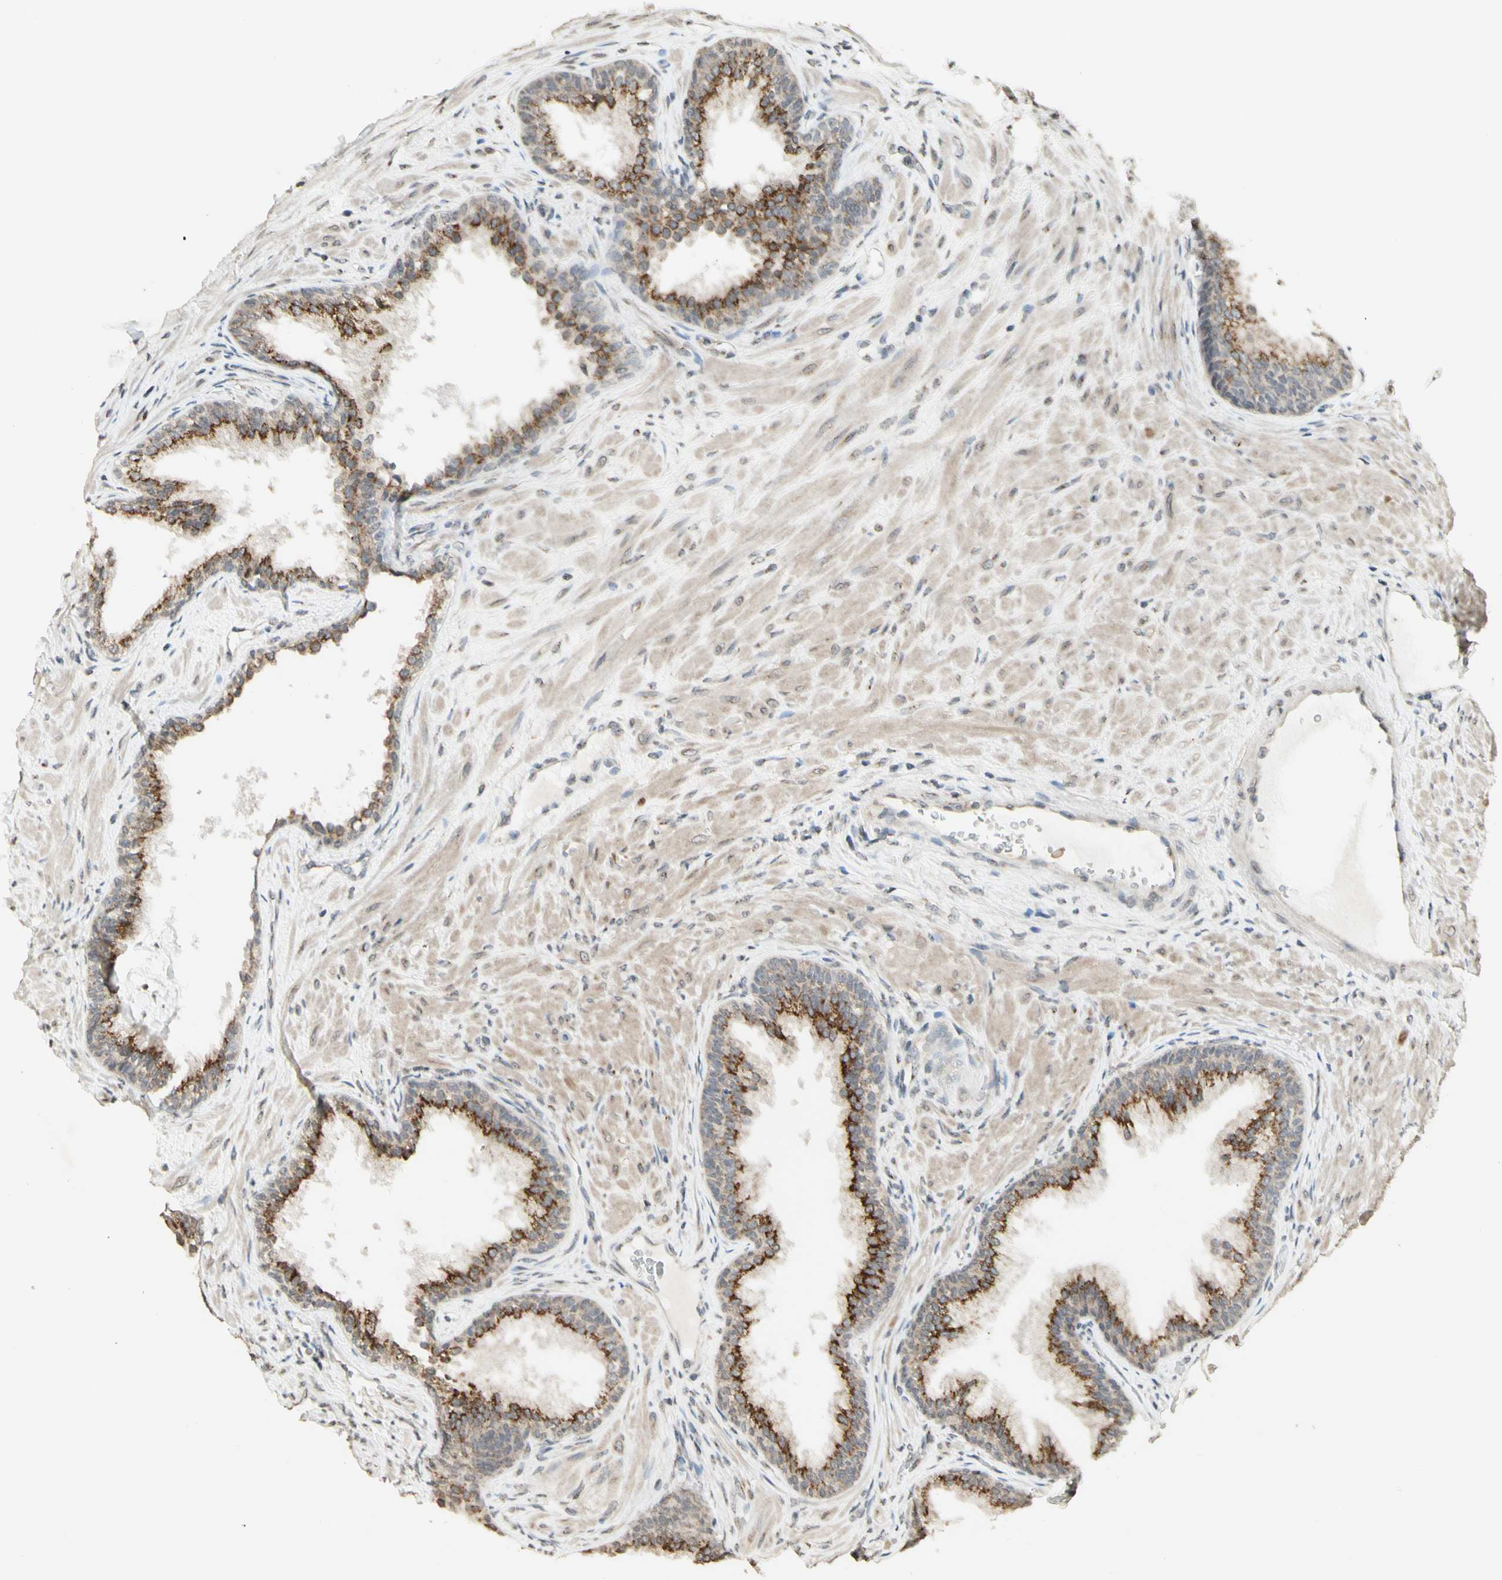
{"staining": {"intensity": "strong", "quantity": ">75%", "location": "cytoplasmic/membranous"}, "tissue": "prostate", "cell_type": "Glandular cells", "image_type": "normal", "snomed": [{"axis": "morphology", "description": "Normal tissue, NOS"}, {"axis": "topography", "description": "Prostate"}], "caption": "Immunohistochemistry (IHC) staining of unremarkable prostate, which reveals high levels of strong cytoplasmic/membranous positivity in approximately >75% of glandular cells indicating strong cytoplasmic/membranous protein expression. The staining was performed using DAB (3,3'-diaminobenzidine) (brown) for protein detection and nuclei were counterstained in hematoxylin (blue).", "gene": "CCNI", "patient": {"sex": "male", "age": 76}}